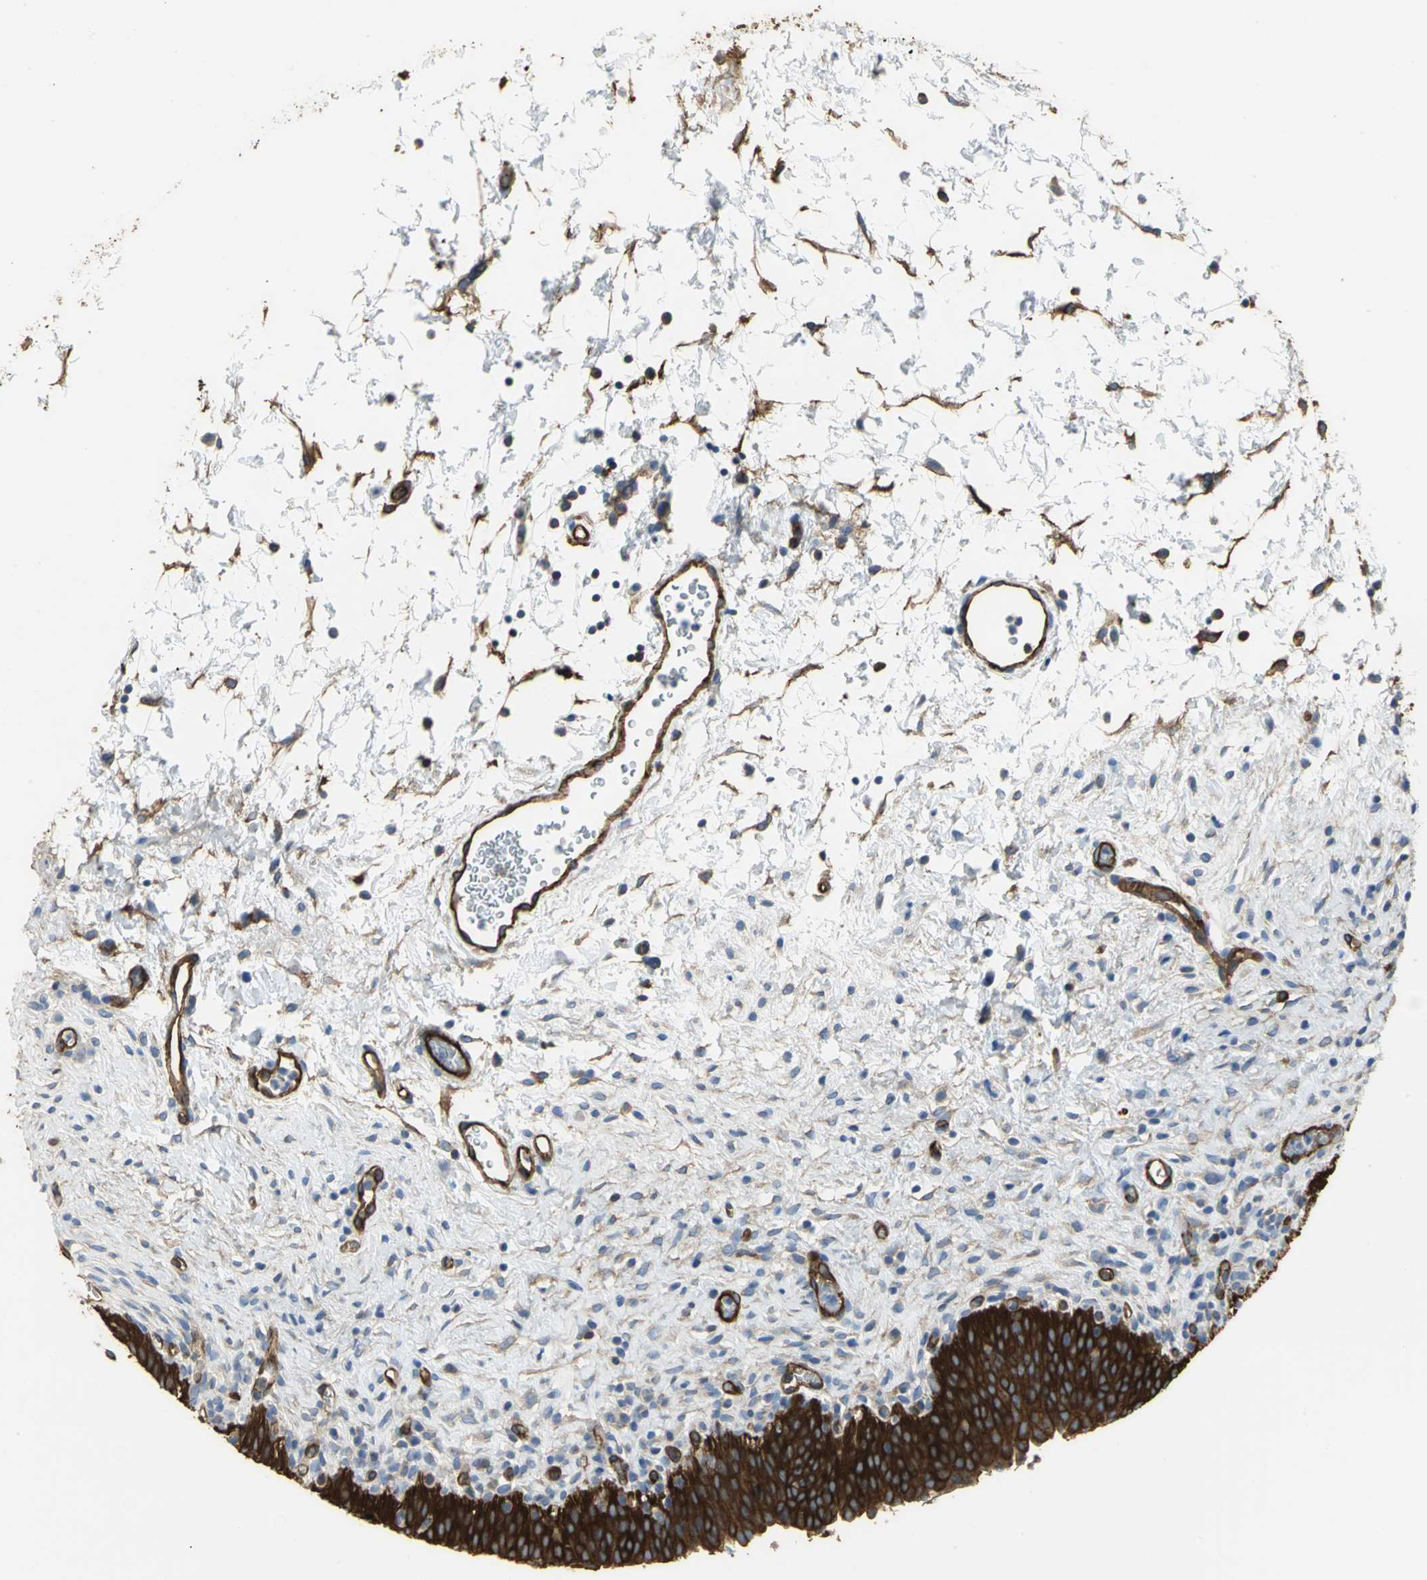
{"staining": {"intensity": "strong", "quantity": ">75%", "location": "cytoplasmic/membranous"}, "tissue": "urinary bladder", "cell_type": "Urothelial cells", "image_type": "normal", "snomed": [{"axis": "morphology", "description": "Normal tissue, NOS"}, {"axis": "topography", "description": "Urinary bladder"}], "caption": "A brown stain shows strong cytoplasmic/membranous positivity of a protein in urothelial cells of benign urinary bladder. (Brightfield microscopy of DAB IHC at high magnification).", "gene": "FLNB", "patient": {"sex": "male", "age": 51}}